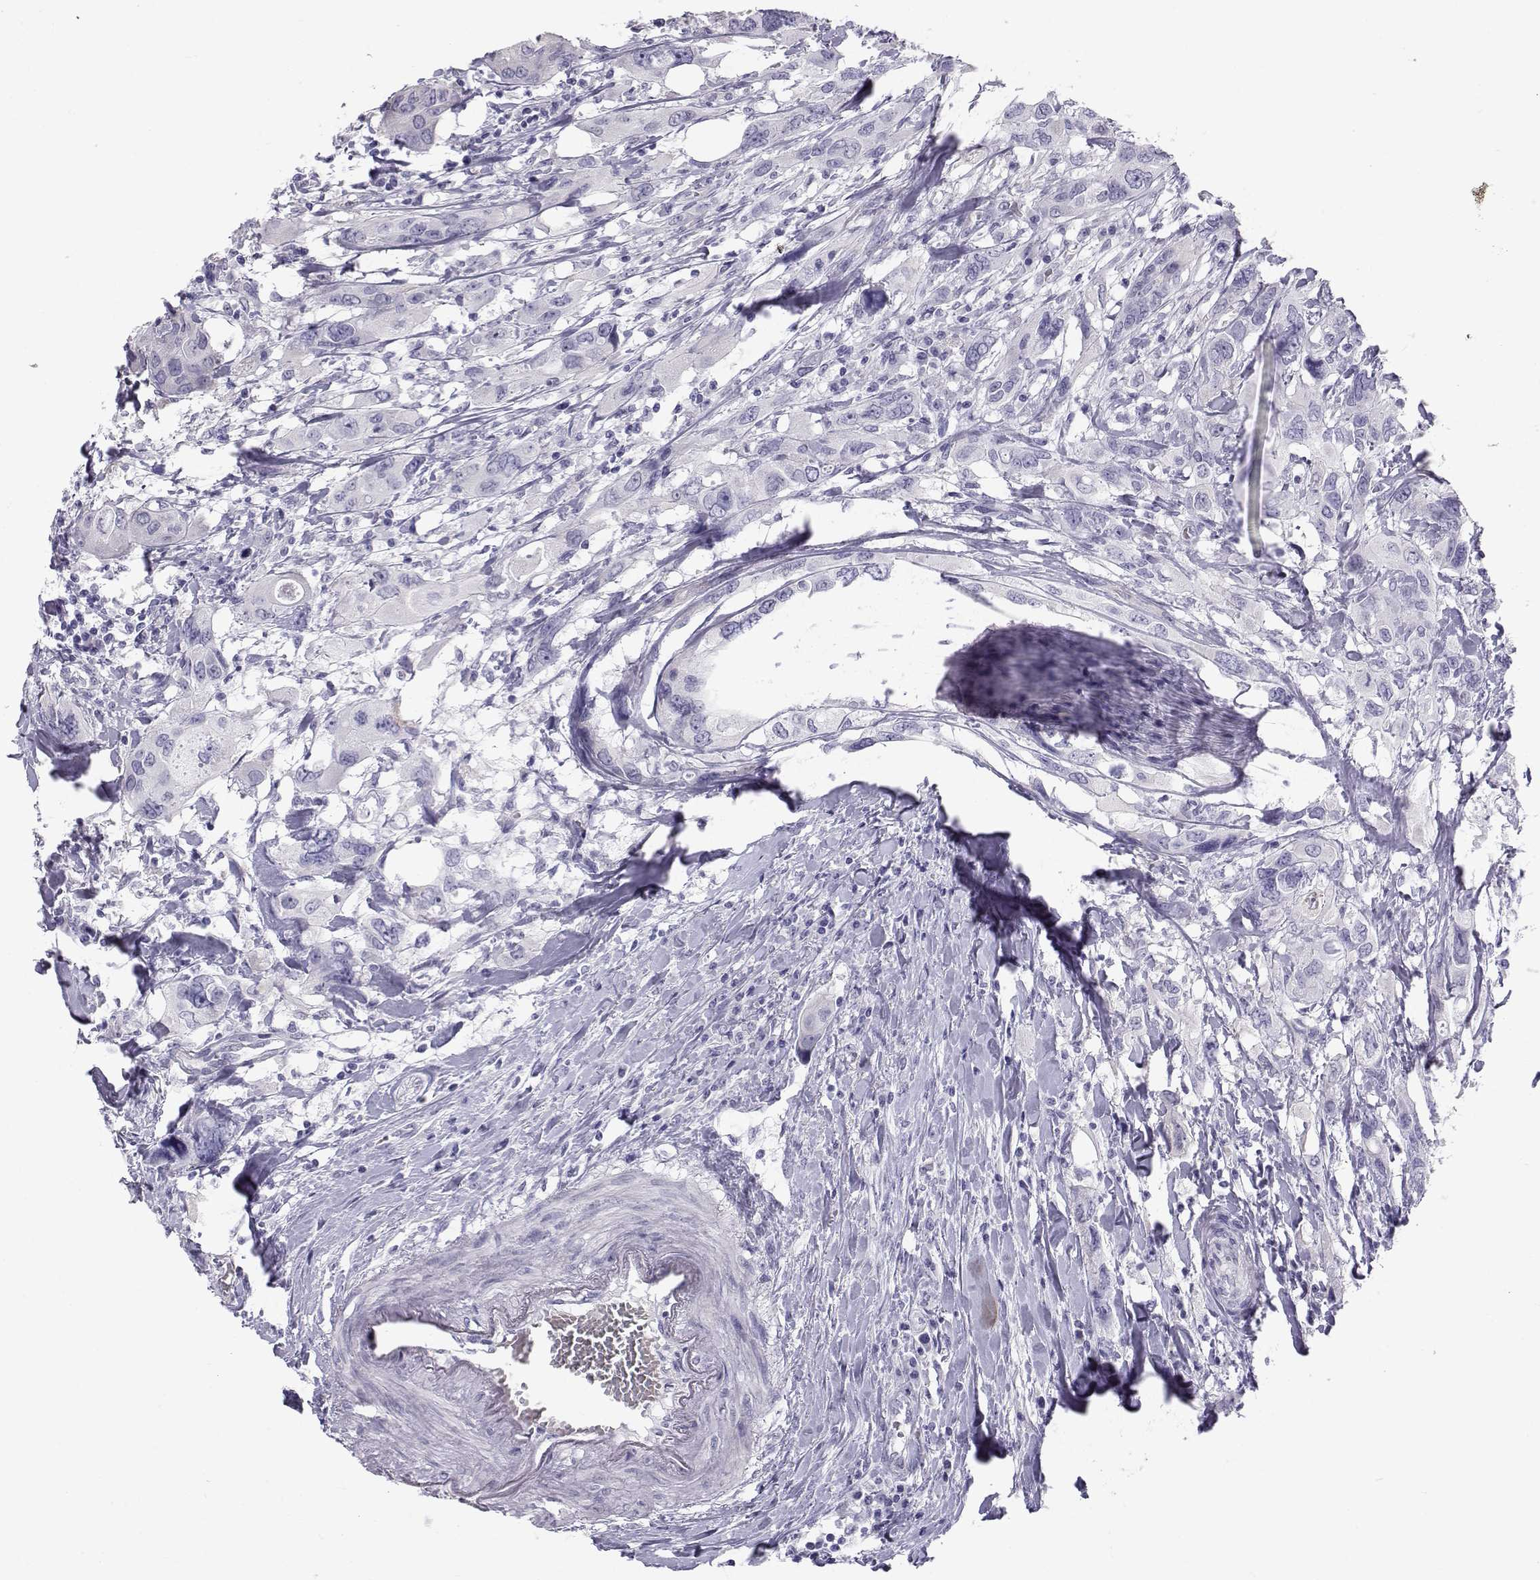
{"staining": {"intensity": "negative", "quantity": "none", "location": "none"}, "tissue": "urothelial cancer", "cell_type": "Tumor cells", "image_type": "cancer", "snomed": [{"axis": "morphology", "description": "Urothelial carcinoma, NOS"}, {"axis": "morphology", "description": "Urothelial carcinoma, High grade"}, {"axis": "topography", "description": "Urinary bladder"}], "caption": "Immunohistochemistry micrograph of neoplastic tissue: human urothelial cancer stained with DAB (3,3'-diaminobenzidine) reveals no significant protein staining in tumor cells.", "gene": "RNASE12", "patient": {"sex": "male", "age": 63}}